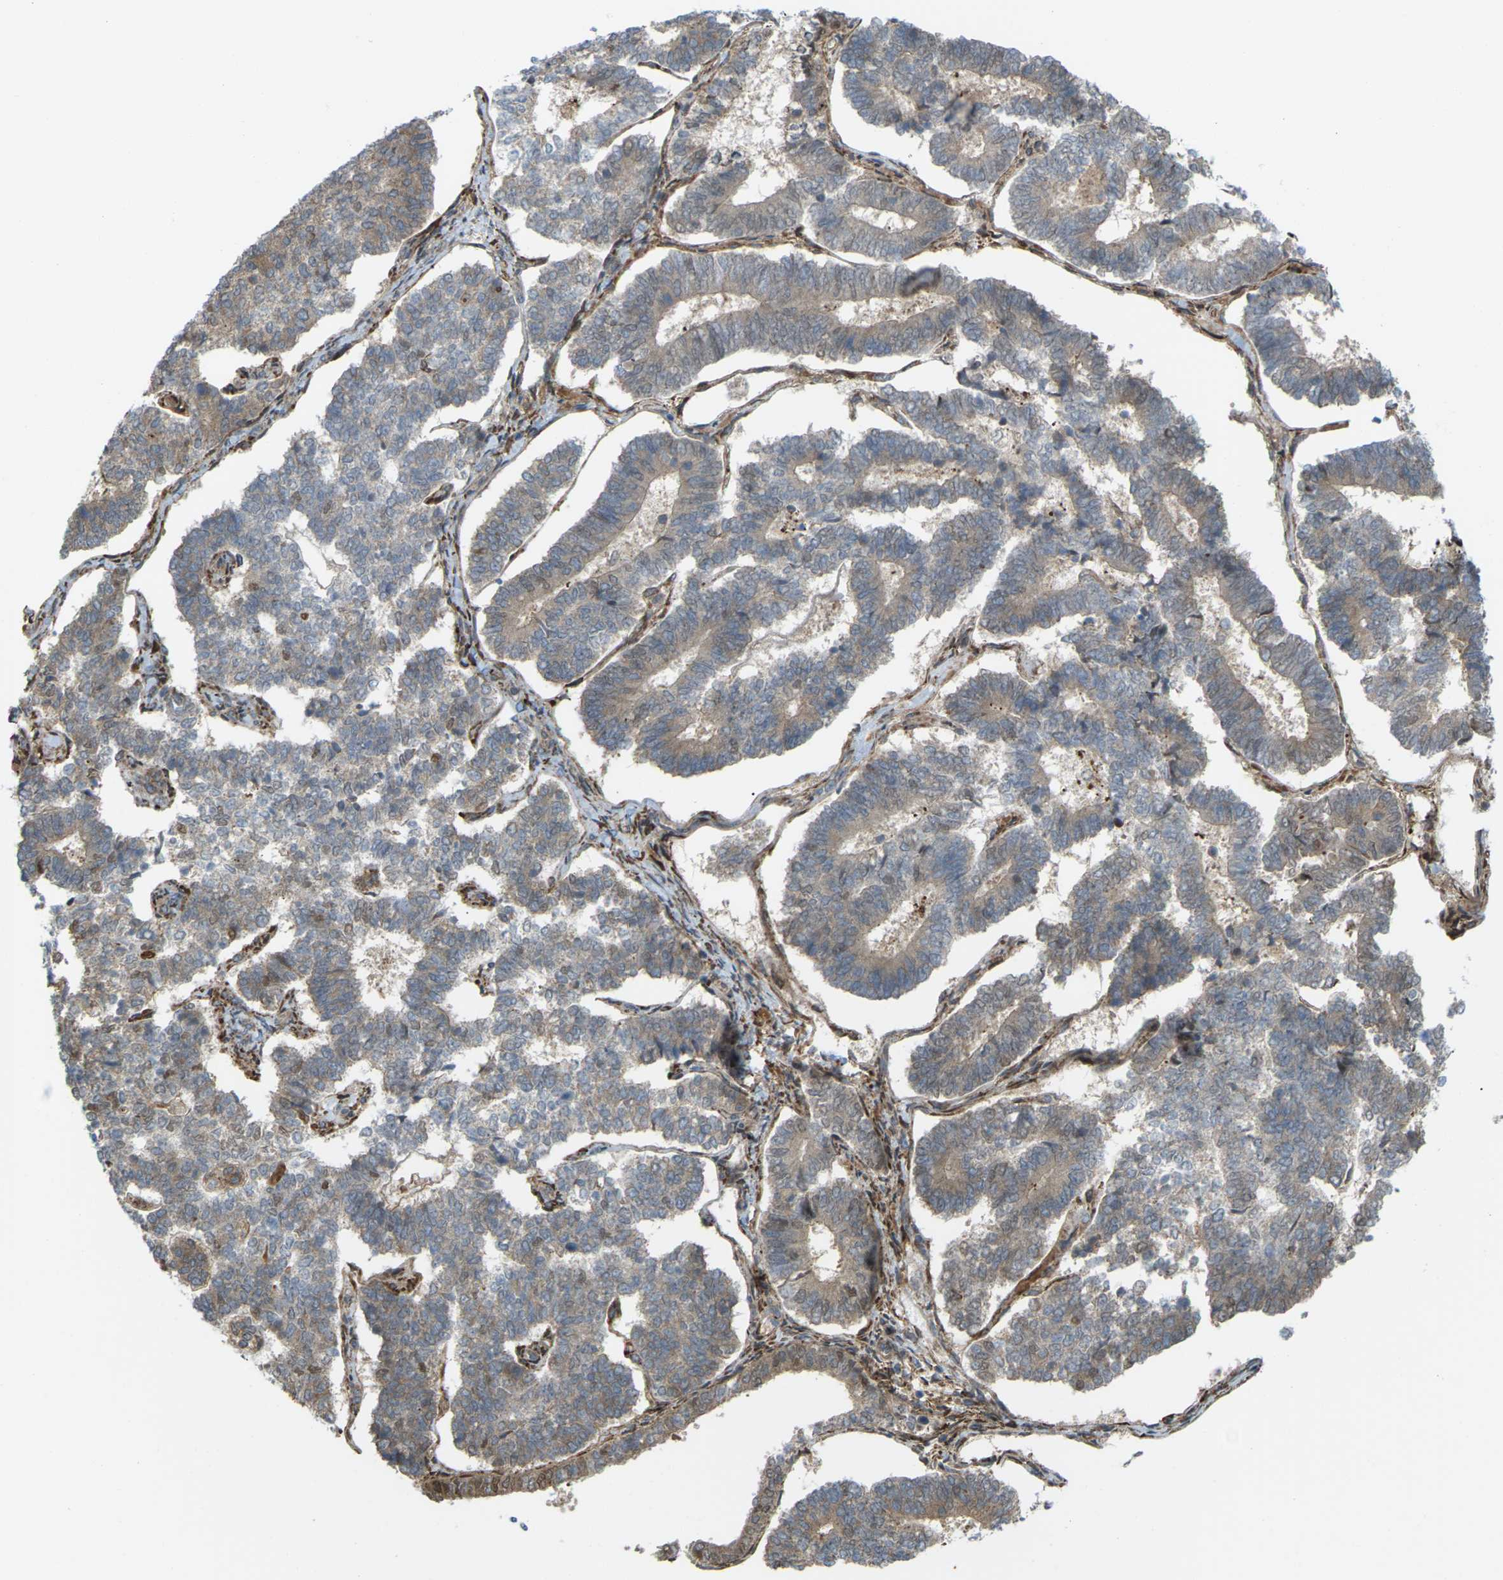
{"staining": {"intensity": "moderate", "quantity": "25%-75%", "location": "cytoplasmic/membranous,nuclear"}, "tissue": "endometrial cancer", "cell_type": "Tumor cells", "image_type": "cancer", "snomed": [{"axis": "morphology", "description": "Adenocarcinoma, NOS"}, {"axis": "topography", "description": "Endometrium"}], "caption": "A brown stain highlights moderate cytoplasmic/membranous and nuclear expression of a protein in endometrial cancer tumor cells. The protein is stained brown, and the nuclei are stained in blue (DAB IHC with brightfield microscopy, high magnification).", "gene": "ROBO1", "patient": {"sex": "female", "age": 70}}